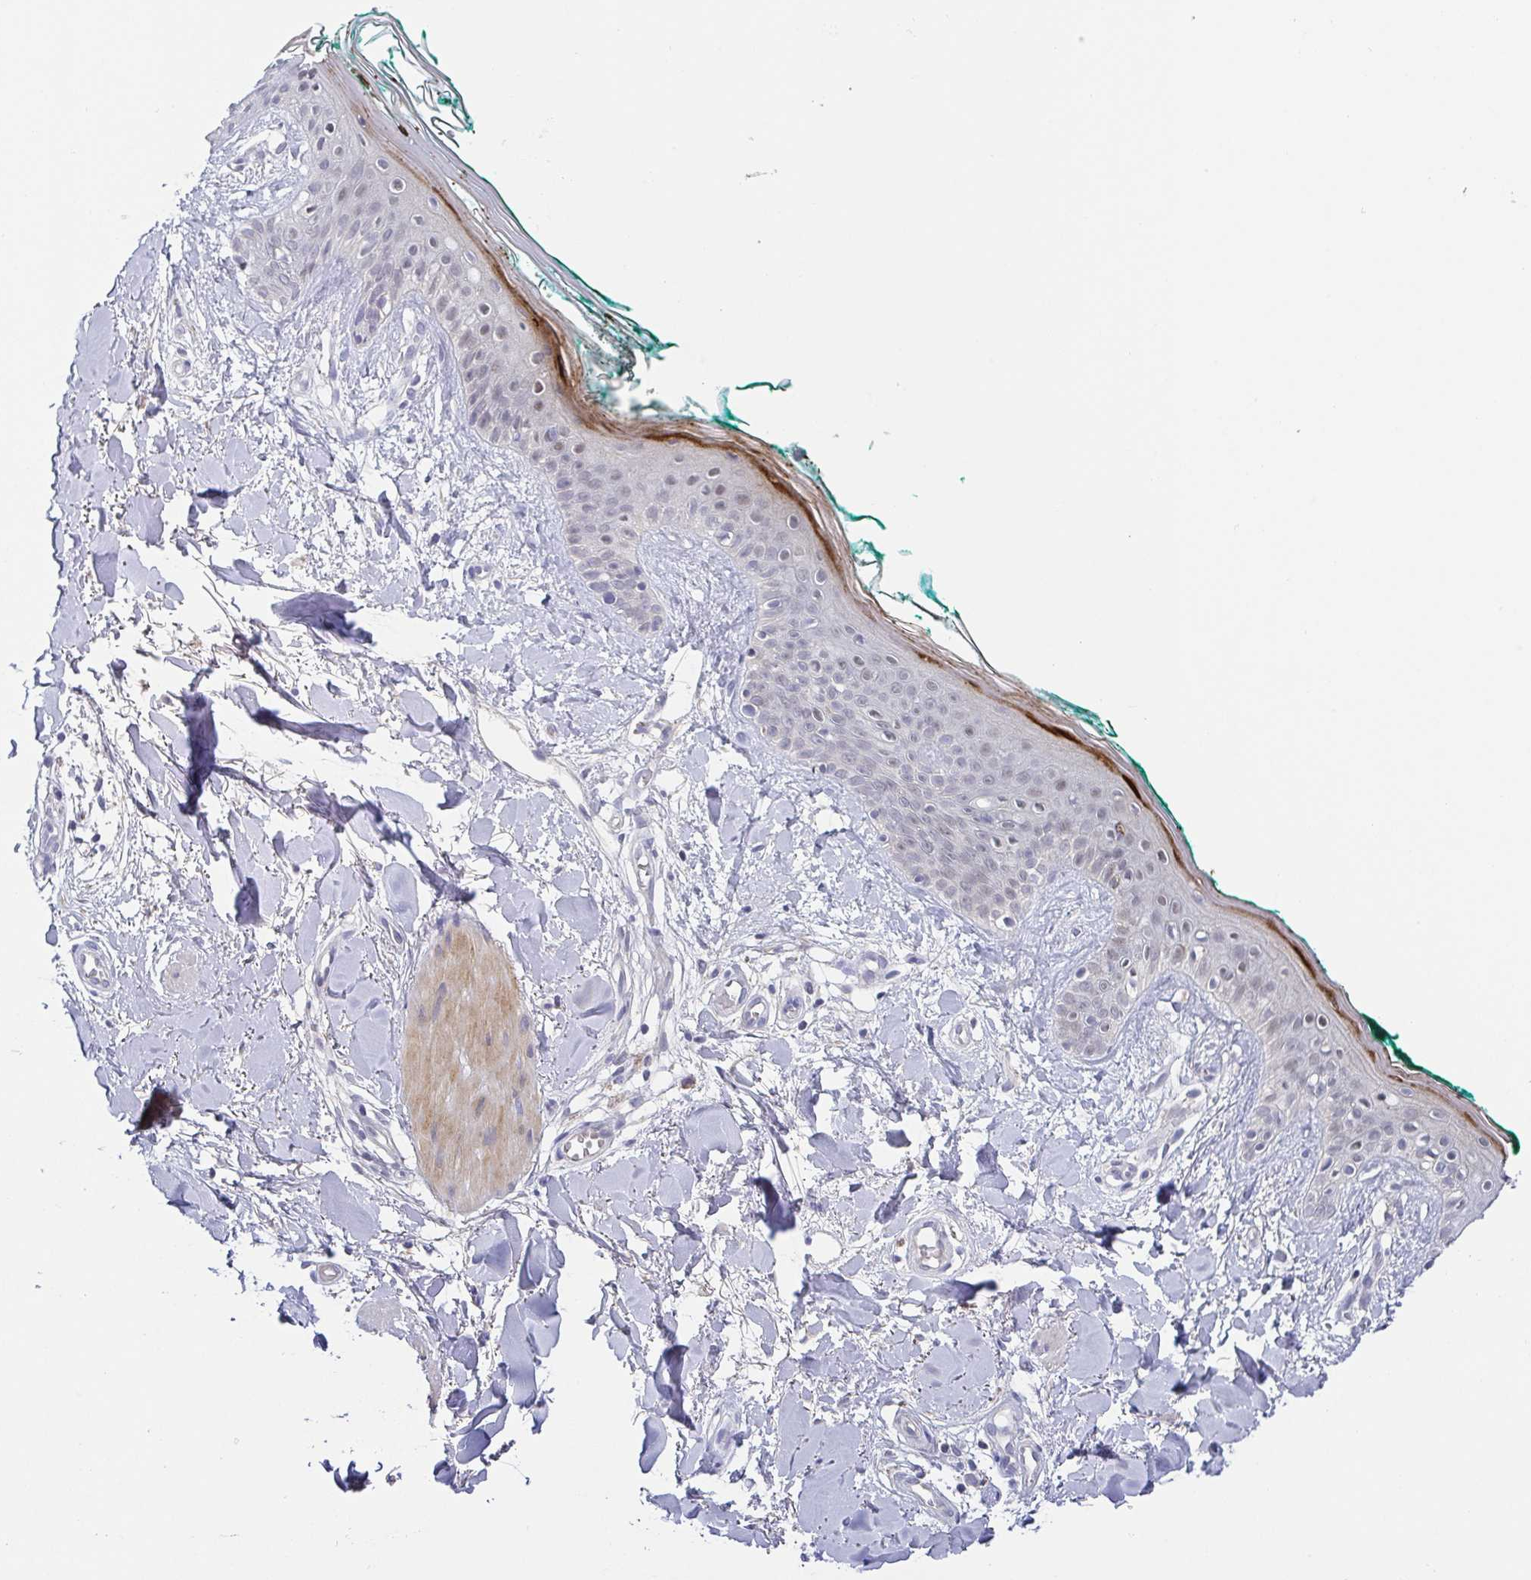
{"staining": {"intensity": "negative", "quantity": "none", "location": "none"}, "tissue": "skin", "cell_type": "Fibroblasts", "image_type": "normal", "snomed": [{"axis": "morphology", "description": "Normal tissue, NOS"}, {"axis": "topography", "description": "Skin"}], "caption": "Fibroblasts are negative for brown protein staining in unremarkable skin. (DAB immunohistochemistry (IHC) with hematoxylin counter stain).", "gene": "RNASE7", "patient": {"sex": "female", "age": 34}}